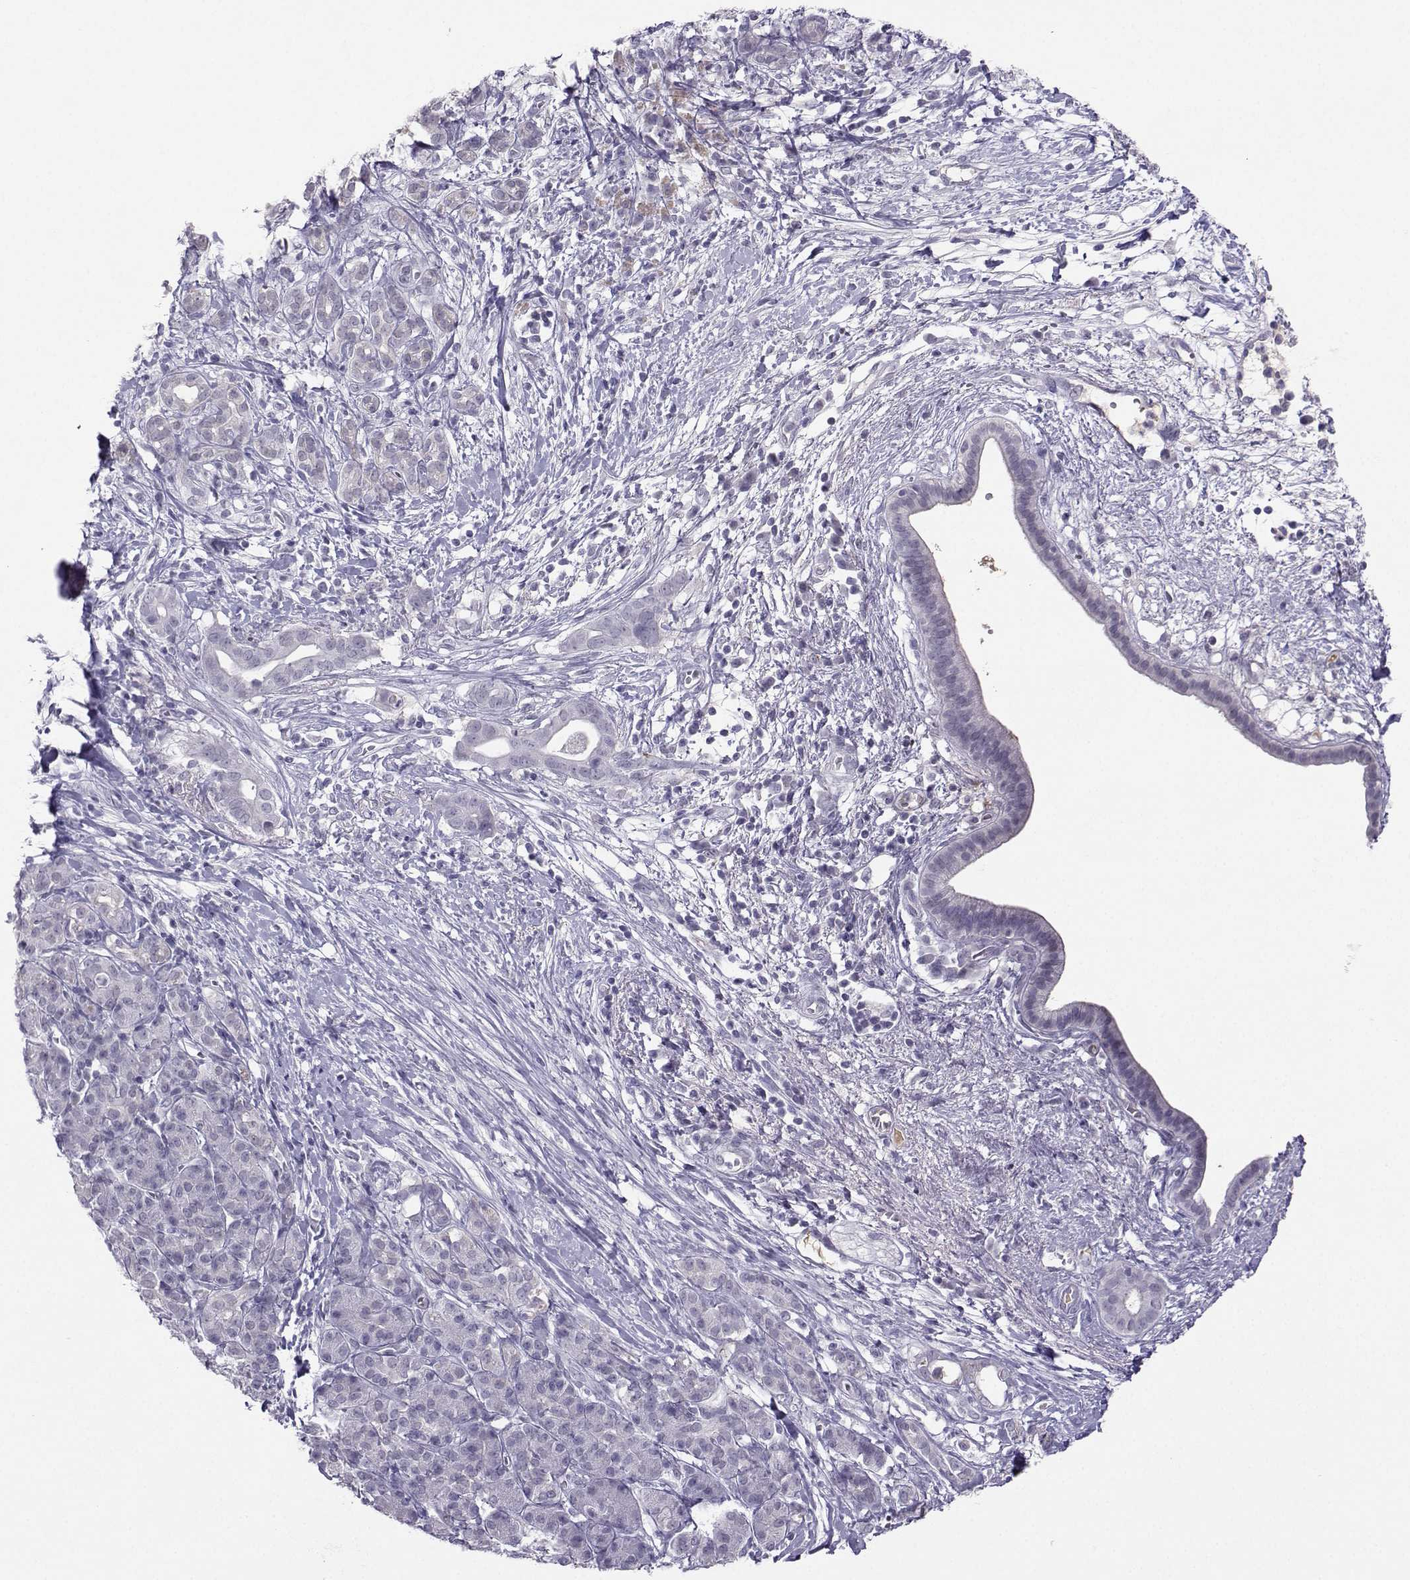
{"staining": {"intensity": "negative", "quantity": "none", "location": "none"}, "tissue": "pancreatic cancer", "cell_type": "Tumor cells", "image_type": "cancer", "snomed": [{"axis": "morphology", "description": "Adenocarcinoma, NOS"}, {"axis": "topography", "description": "Pancreas"}], "caption": "Immunohistochemistry (IHC) image of neoplastic tissue: human adenocarcinoma (pancreatic) stained with DAB shows no significant protein expression in tumor cells.", "gene": "LHX1", "patient": {"sex": "male", "age": 61}}